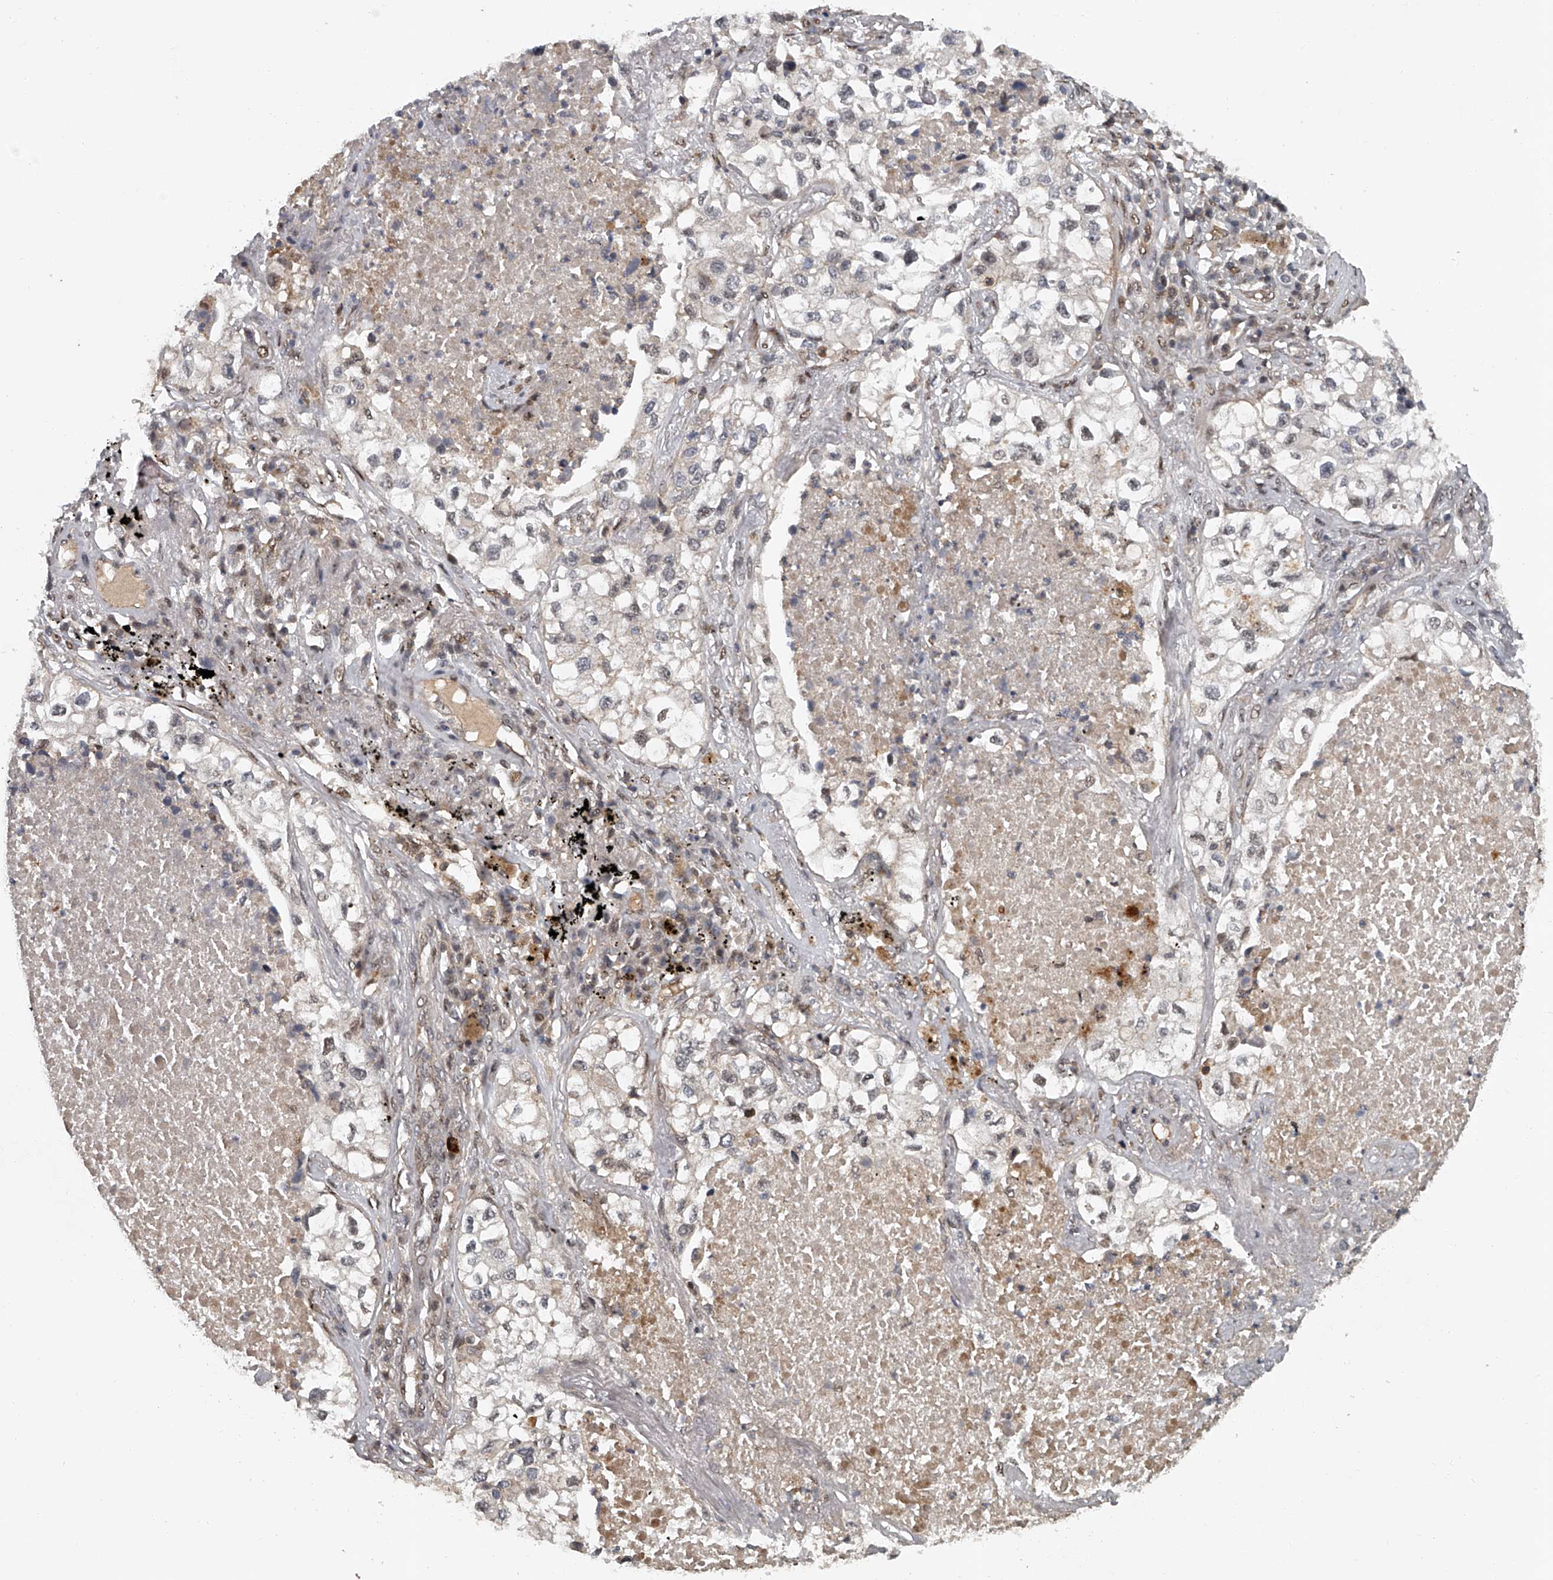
{"staining": {"intensity": "negative", "quantity": "none", "location": "none"}, "tissue": "lung cancer", "cell_type": "Tumor cells", "image_type": "cancer", "snomed": [{"axis": "morphology", "description": "Adenocarcinoma, NOS"}, {"axis": "topography", "description": "Lung"}], "caption": "There is no significant positivity in tumor cells of adenocarcinoma (lung).", "gene": "PLEKHG1", "patient": {"sex": "male", "age": 63}}